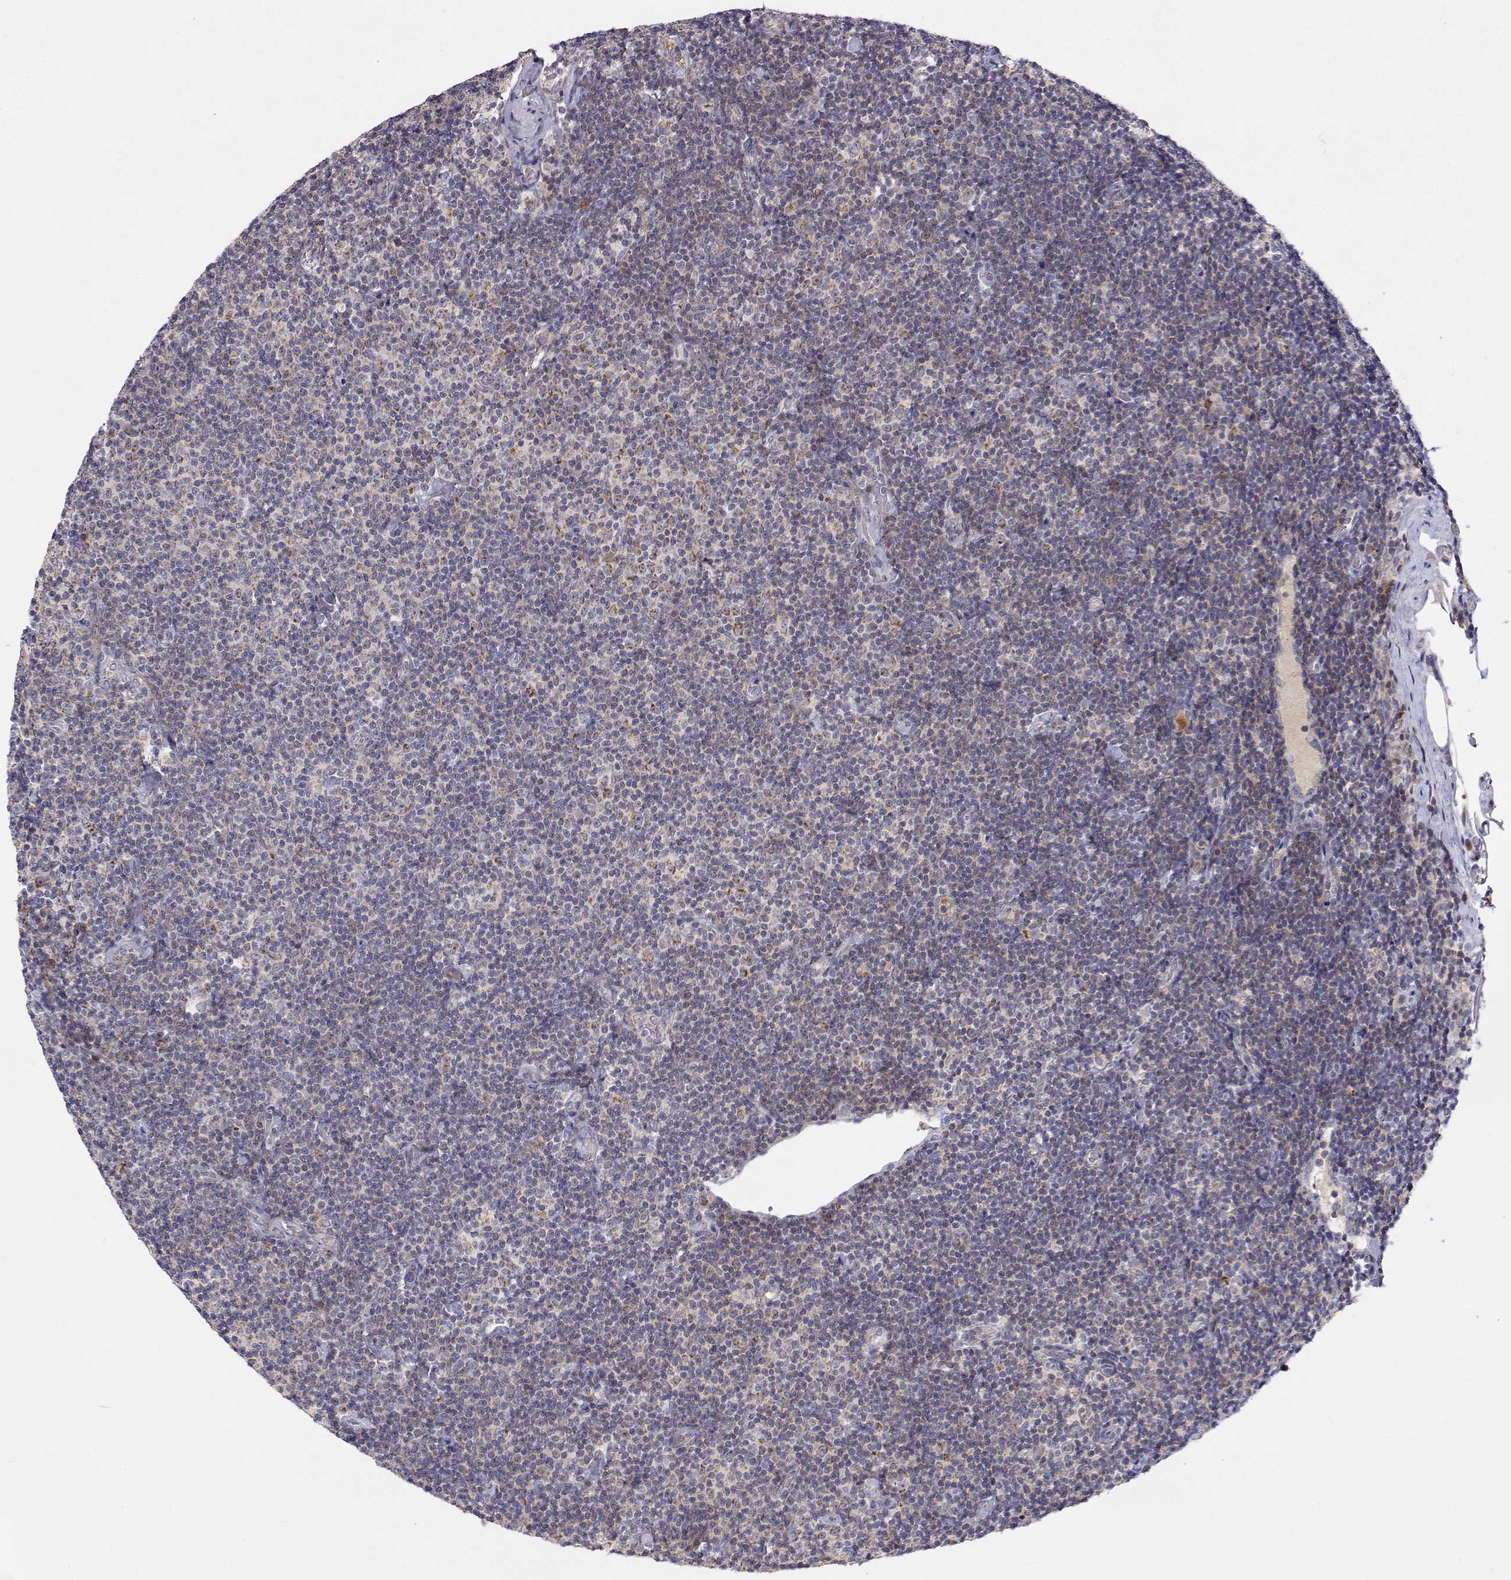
{"staining": {"intensity": "negative", "quantity": "none", "location": "none"}, "tissue": "lymphoma", "cell_type": "Tumor cells", "image_type": "cancer", "snomed": [{"axis": "morphology", "description": "Malignant lymphoma, non-Hodgkin's type, Low grade"}, {"axis": "topography", "description": "Lymph node"}], "caption": "An image of human malignant lymphoma, non-Hodgkin's type (low-grade) is negative for staining in tumor cells.", "gene": "MRPL3", "patient": {"sex": "male", "age": 81}}